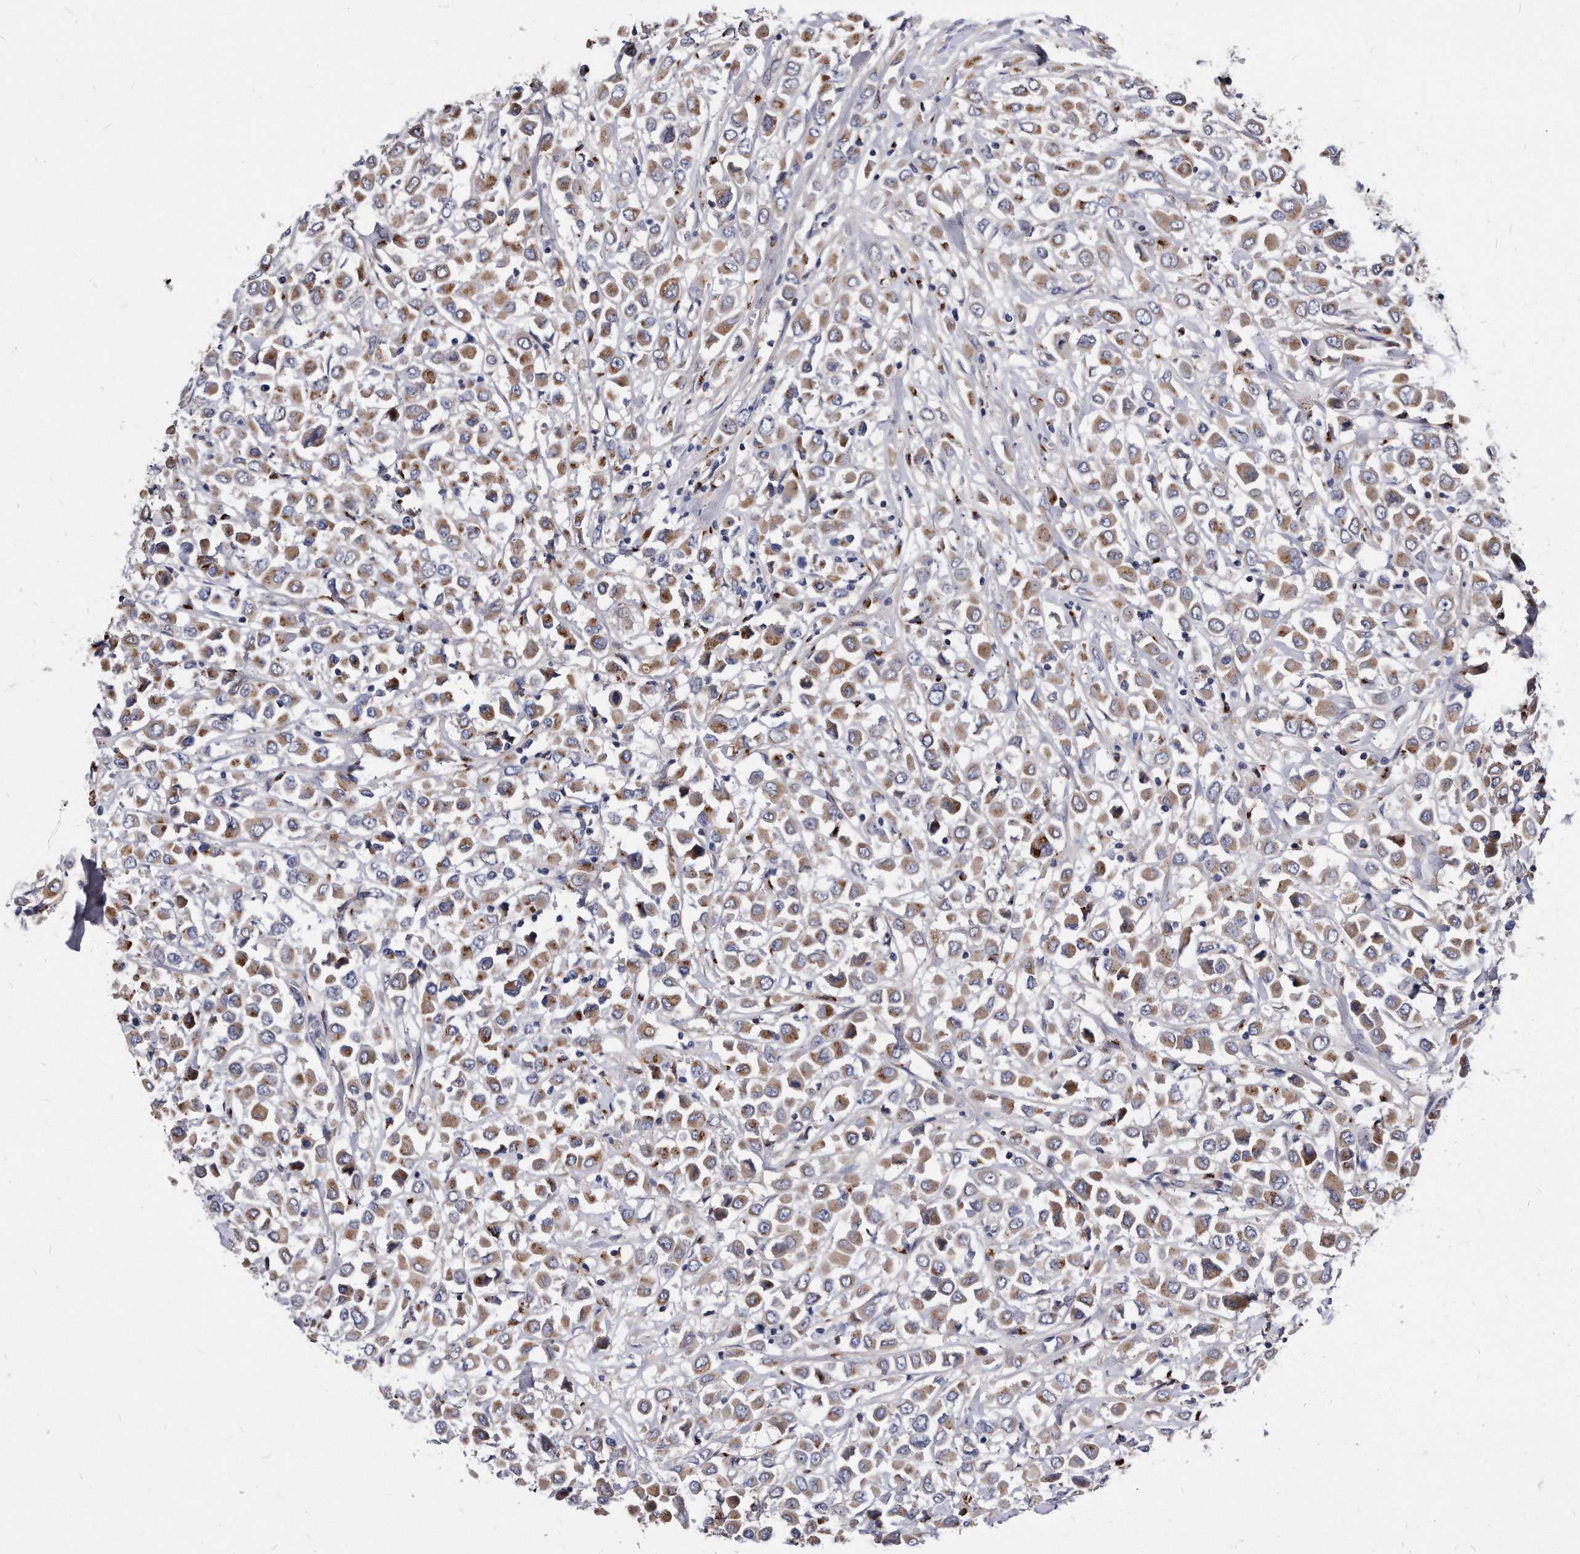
{"staining": {"intensity": "moderate", "quantity": ">75%", "location": "cytoplasmic/membranous"}, "tissue": "breast cancer", "cell_type": "Tumor cells", "image_type": "cancer", "snomed": [{"axis": "morphology", "description": "Duct carcinoma"}, {"axis": "topography", "description": "Breast"}], "caption": "IHC image of breast cancer stained for a protein (brown), which reveals medium levels of moderate cytoplasmic/membranous positivity in about >75% of tumor cells.", "gene": "MGAT4A", "patient": {"sex": "female", "age": 61}}